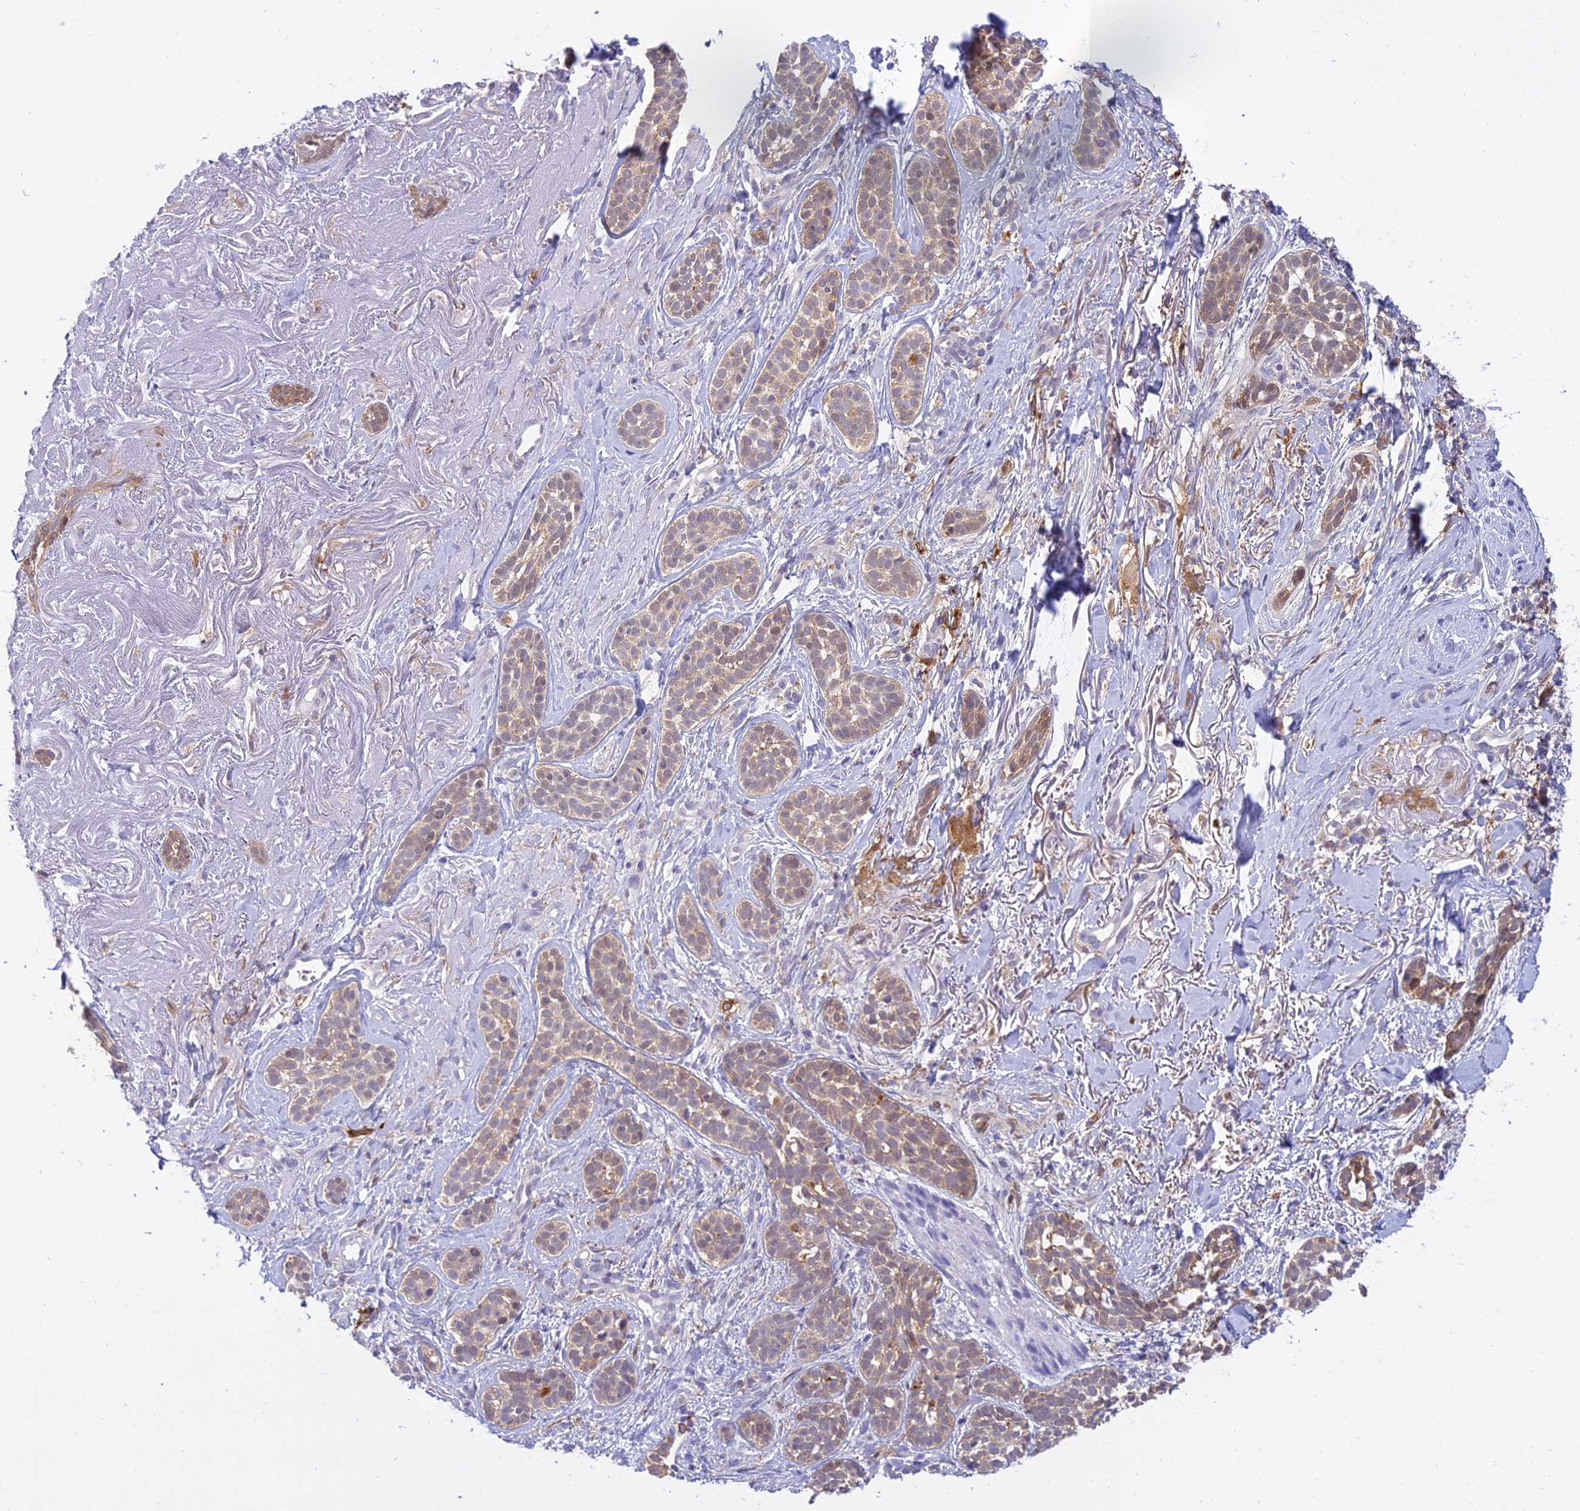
{"staining": {"intensity": "weak", "quantity": "25%-75%", "location": "cytoplasmic/membranous"}, "tissue": "skin cancer", "cell_type": "Tumor cells", "image_type": "cancer", "snomed": [{"axis": "morphology", "description": "Basal cell carcinoma"}, {"axis": "topography", "description": "Skin"}], "caption": "Human skin basal cell carcinoma stained with a brown dye shows weak cytoplasmic/membranous positive staining in about 25%-75% of tumor cells.", "gene": "UBE2G1", "patient": {"sex": "male", "age": 71}}